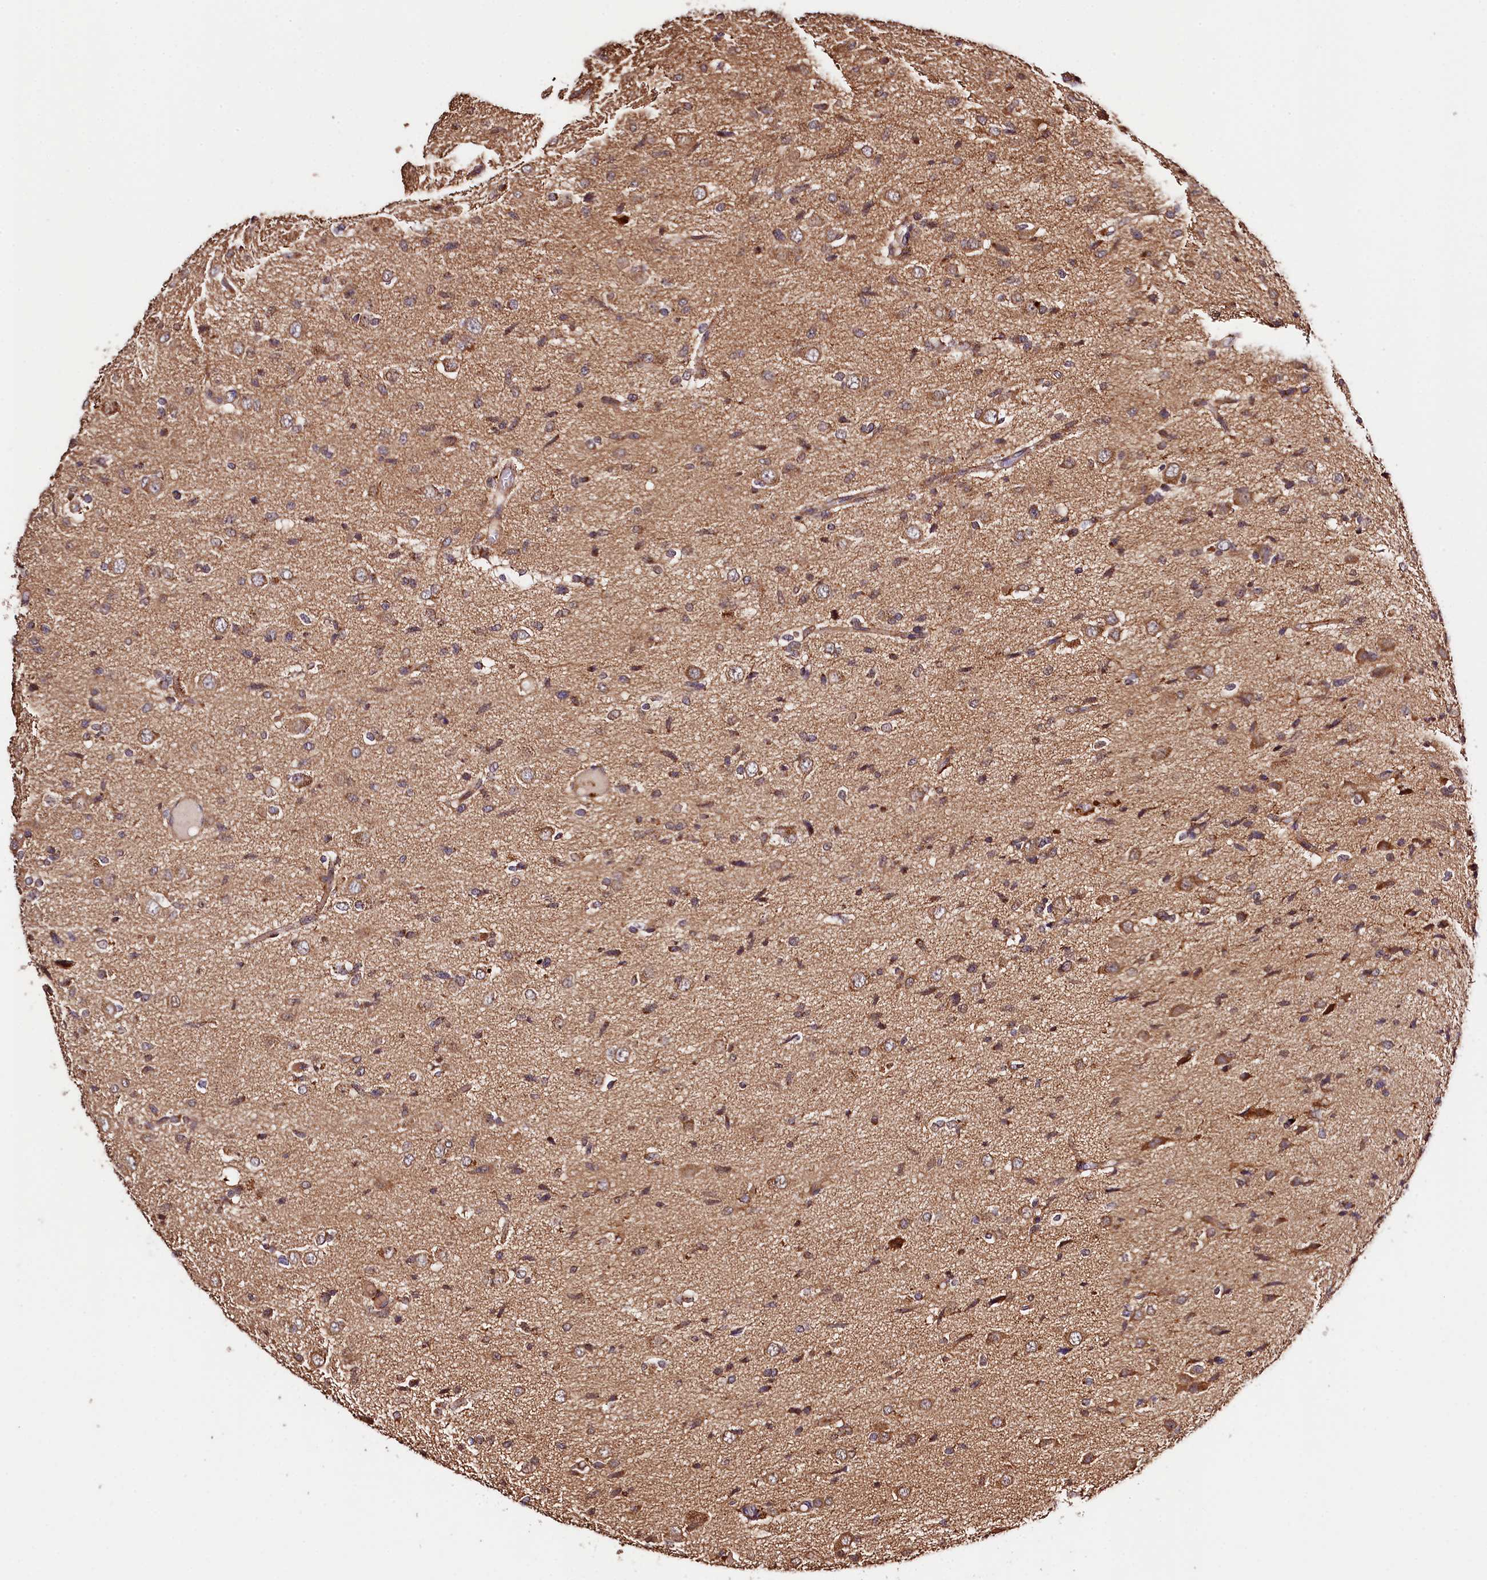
{"staining": {"intensity": "weak", "quantity": "<25%", "location": "cytoplasmic/membranous"}, "tissue": "glioma", "cell_type": "Tumor cells", "image_type": "cancer", "snomed": [{"axis": "morphology", "description": "Glioma, malignant, High grade"}, {"axis": "topography", "description": "Brain"}], "caption": "Protein analysis of glioma shows no significant staining in tumor cells. (DAB IHC with hematoxylin counter stain).", "gene": "KPTN", "patient": {"sex": "female", "age": 59}}